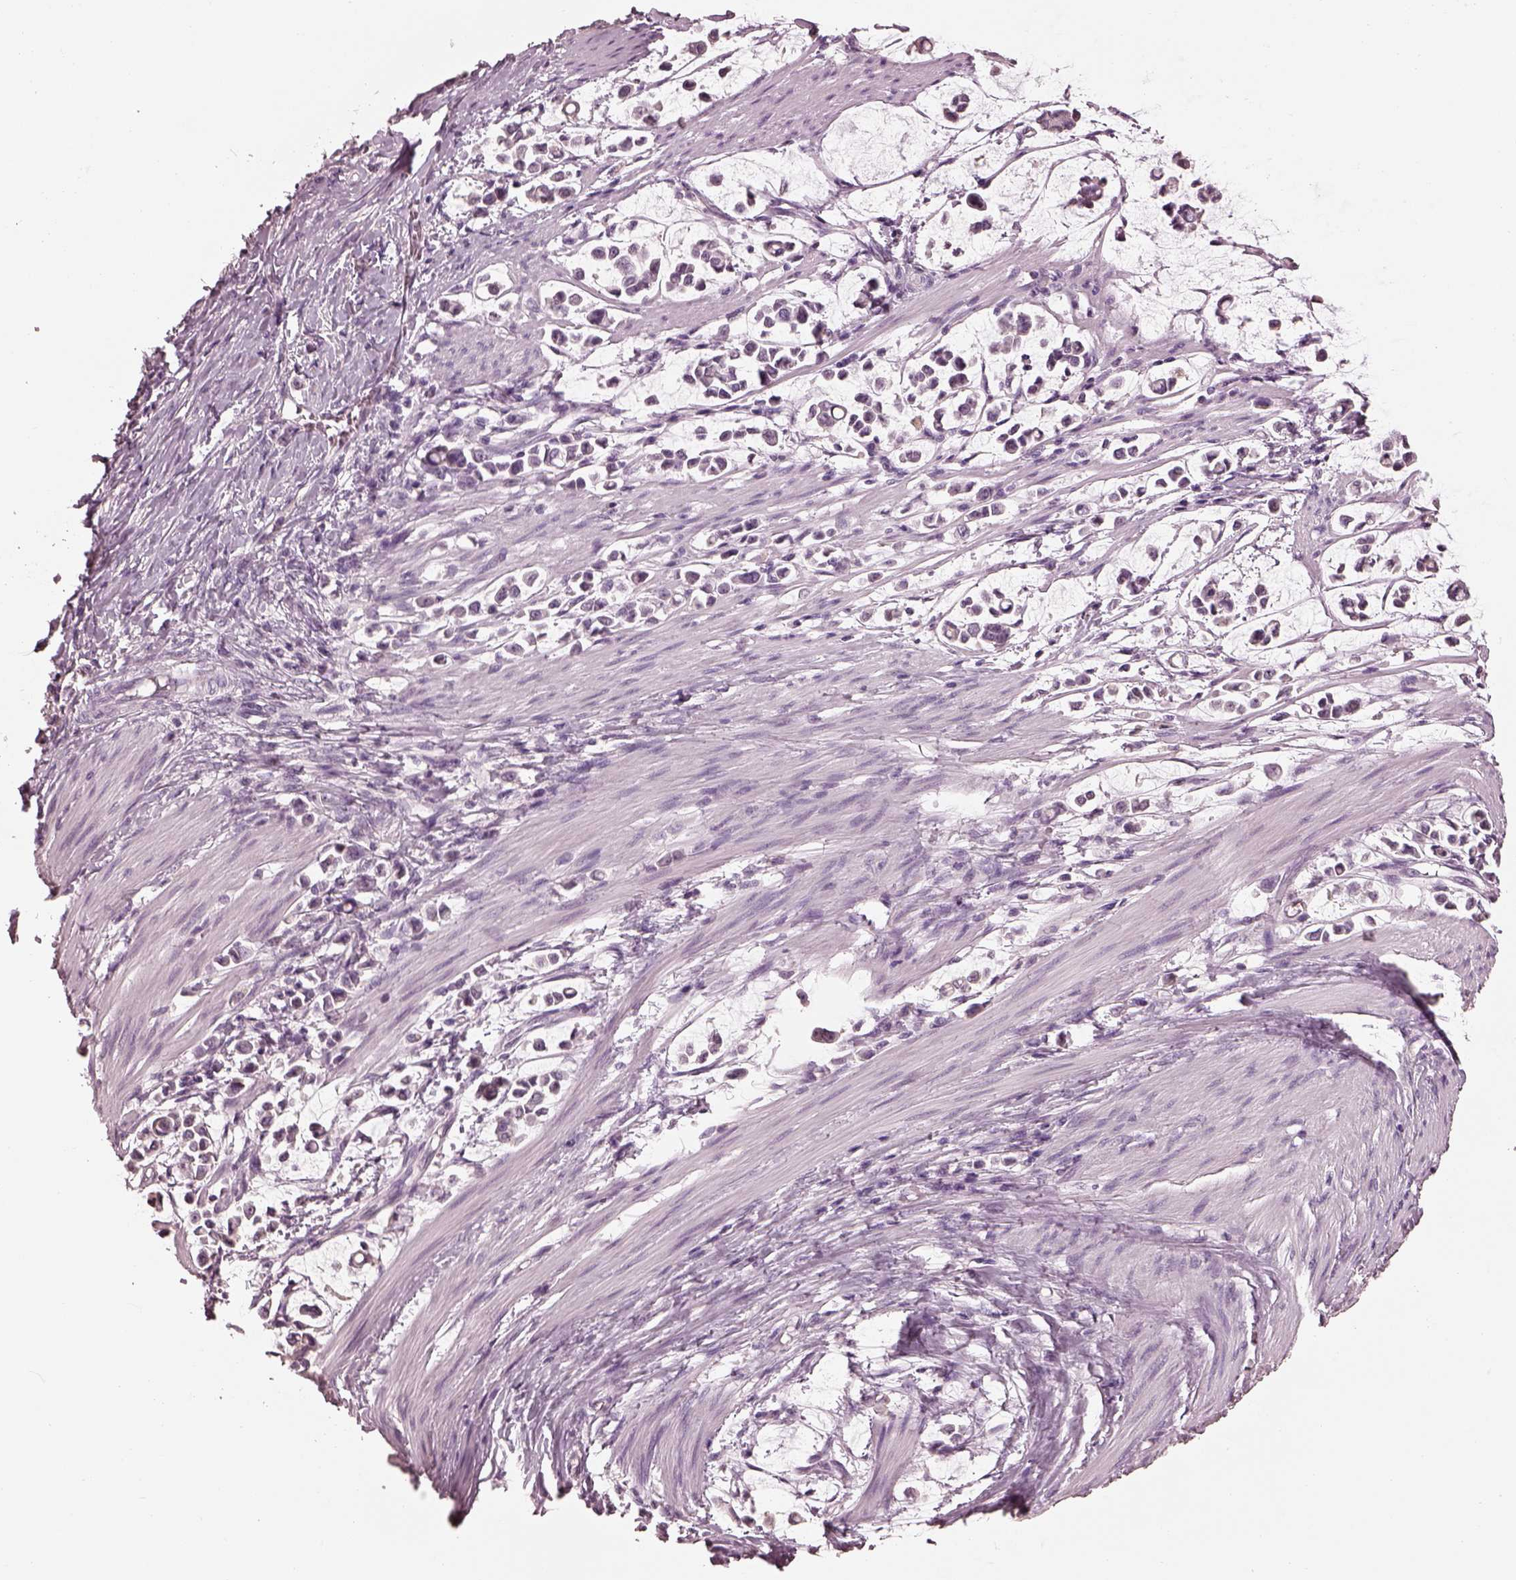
{"staining": {"intensity": "negative", "quantity": "none", "location": "none"}, "tissue": "stomach cancer", "cell_type": "Tumor cells", "image_type": "cancer", "snomed": [{"axis": "morphology", "description": "Adenocarcinoma, NOS"}, {"axis": "topography", "description": "Stomach"}], "caption": "Immunohistochemistry histopathology image of human adenocarcinoma (stomach) stained for a protein (brown), which reveals no expression in tumor cells.", "gene": "TSKS", "patient": {"sex": "male", "age": 82}}